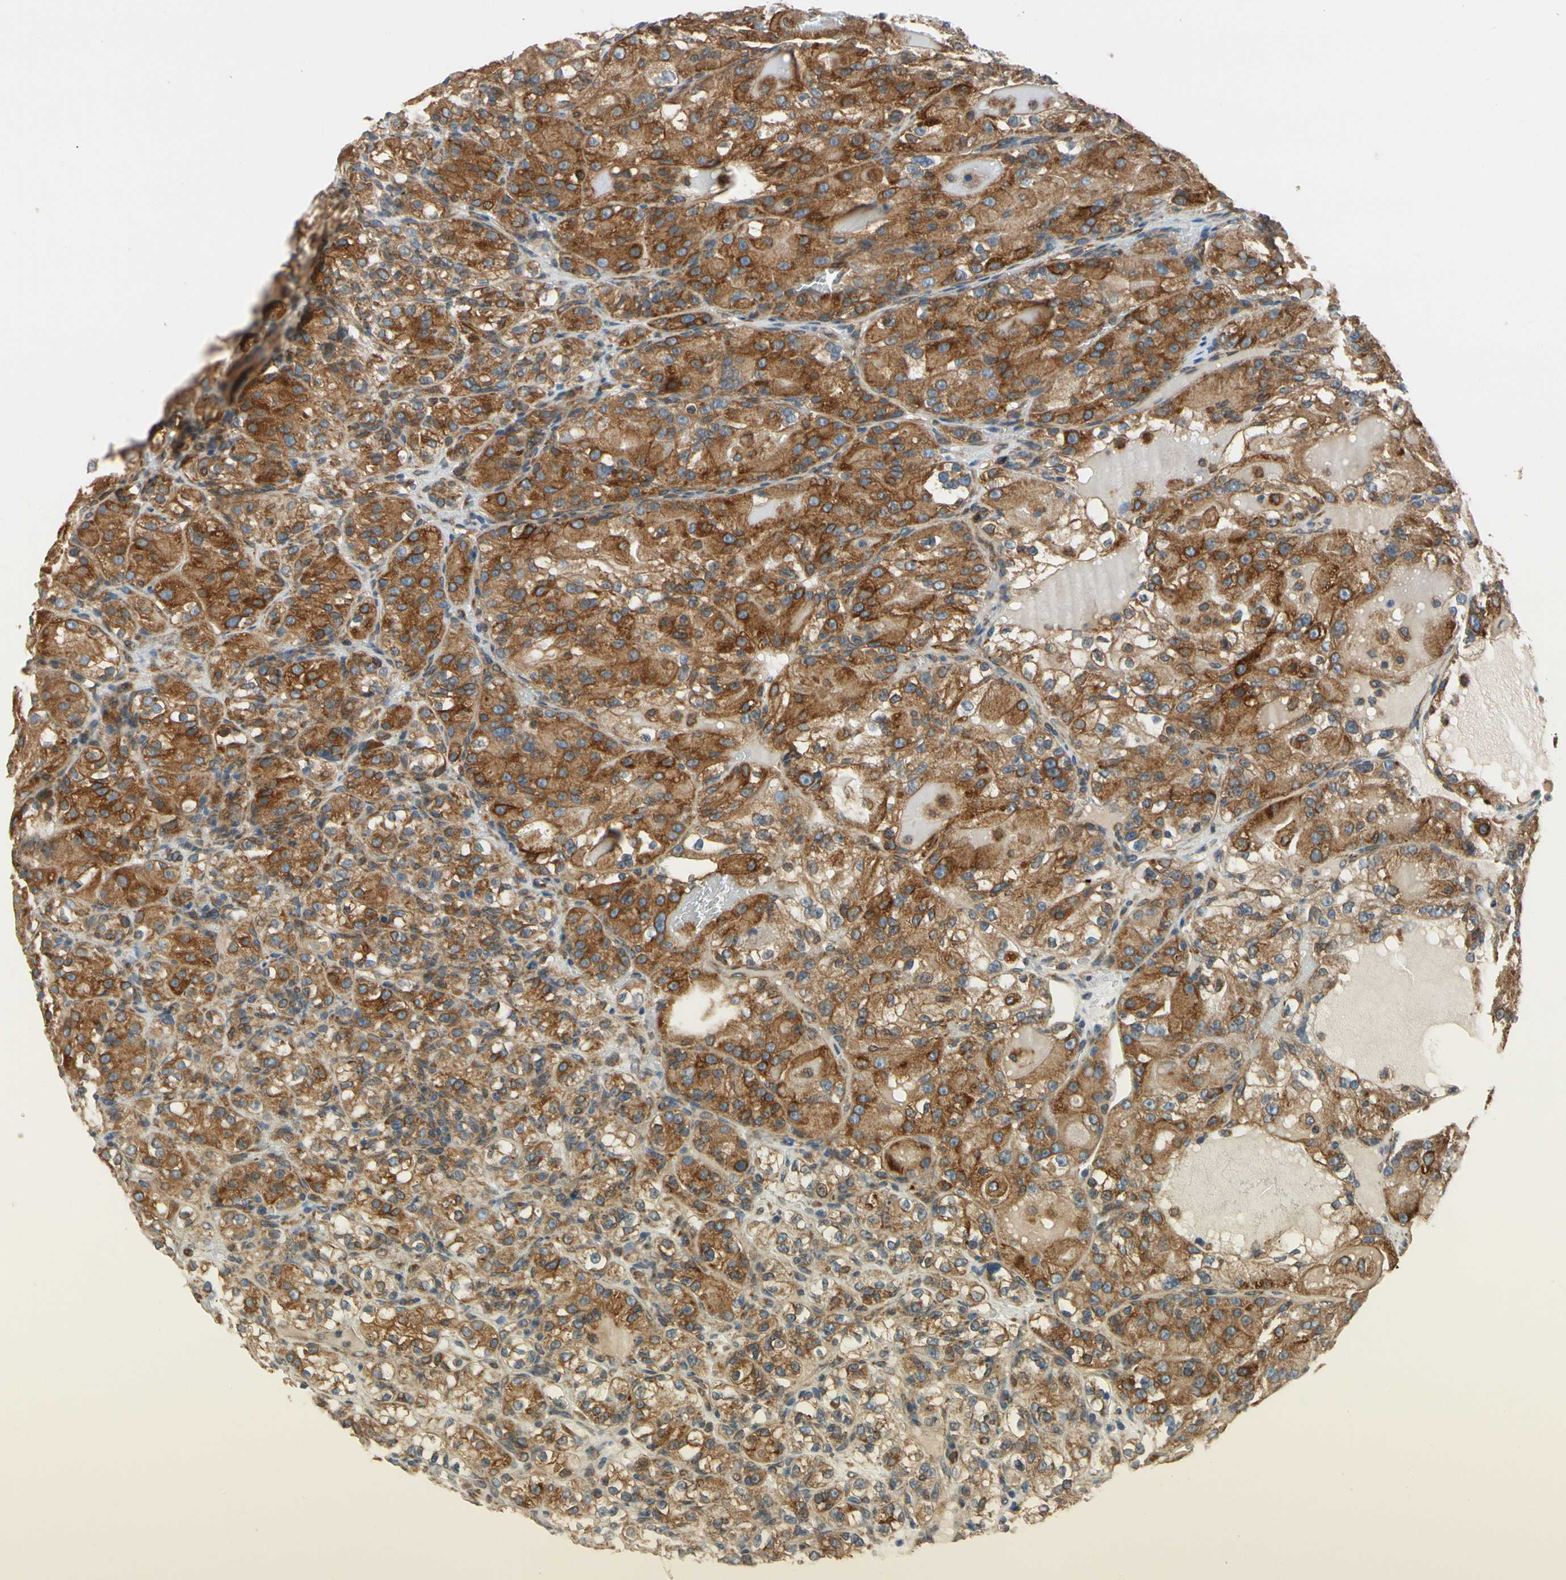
{"staining": {"intensity": "strong", "quantity": ">75%", "location": "cytoplasmic/membranous"}, "tissue": "renal cancer", "cell_type": "Tumor cells", "image_type": "cancer", "snomed": [{"axis": "morphology", "description": "Normal tissue, NOS"}, {"axis": "morphology", "description": "Adenocarcinoma, NOS"}, {"axis": "topography", "description": "Kidney"}], "caption": "There is high levels of strong cytoplasmic/membranous expression in tumor cells of renal cancer (adenocarcinoma), as demonstrated by immunohistochemical staining (brown color).", "gene": "CLCC1", "patient": {"sex": "male", "age": 61}}